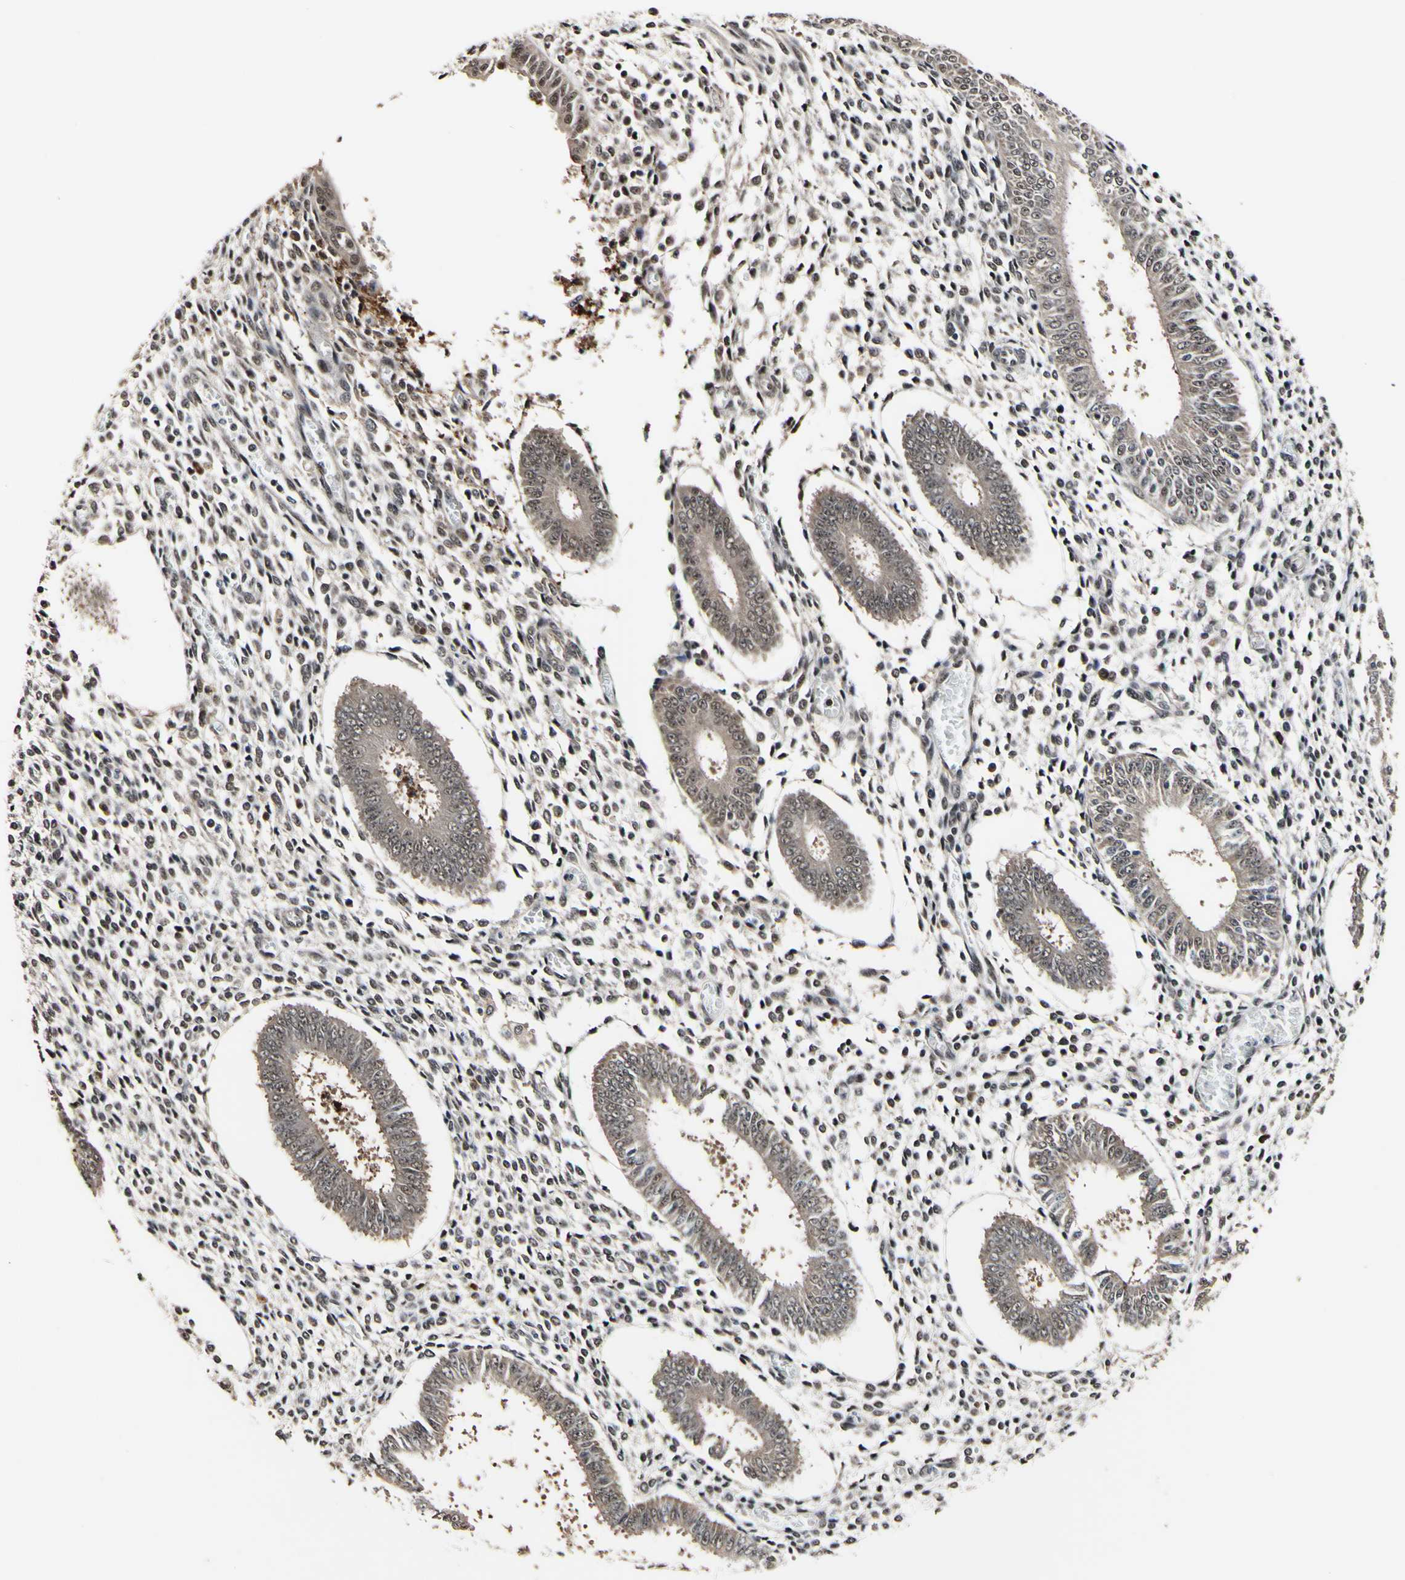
{"staining": {"intensity": "weak", "quantity": ">75%", "location": "nuclear"}, "tissue": "endometrium", "cell_type": "Cells in endometrial stroma", "image_type": "normal", "snomed": [{"axis": "morphology", "description": "Normal tissue, NOS"}, {"axis": "topography", "description": "Endometrium"}], "caption": "Brown immunohistochemical staining in unremarkable human endometrium displays weak nuclear expression in approximately >75% of cells in endometrial stroma.", "gene": "PSMD10", "patient": {"sex": "female", "age": 35}}